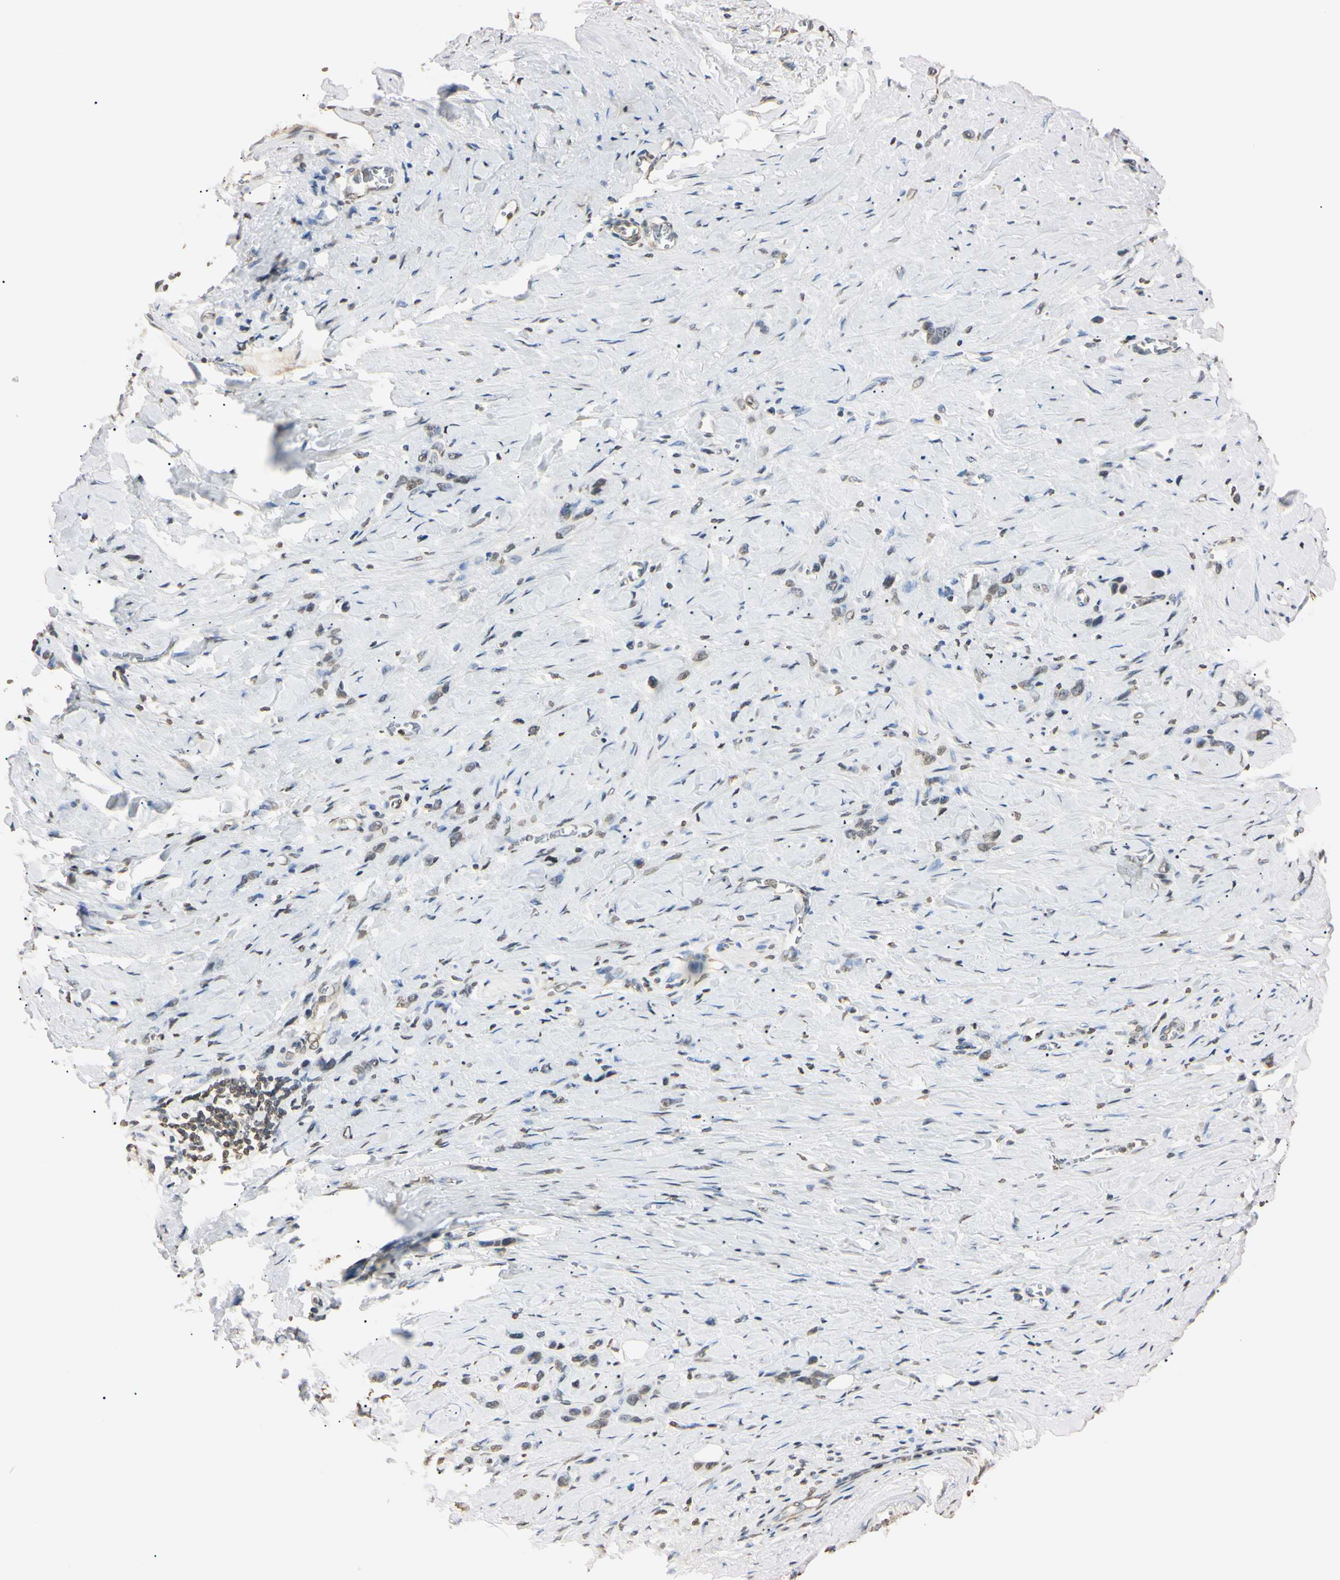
{"staining": {"intensity": "weak", "quantity": "25%-75%", "location": "nuclear"}, "tissue": "stomach cancer", "cell_type": "Tumor cells", "image_type": "cancer", "snomed": [{"axis": "morphology", "description": "Normal tissue, NOS"}, {"axis": "morphology", "description": "Adenocarcinoma, NOS"}, {"axis": "morphology", "description": "Adenocarcinoma, High grade"}, {"axis": "topography", "description": "Stomach, upper"}, {"axis": "topography", "description": "Stomach"}], "caption": "This image demonstrates stomach adenocarcinoma (high-grade) stained with immunohistochemistry to label a protein in brown. The nuclear of tumor cells show weak positivity for the protein. Nuclei are counter-stained blue.", "gene": "CDC45", "patient": {"sex": "female", "age": 65}}